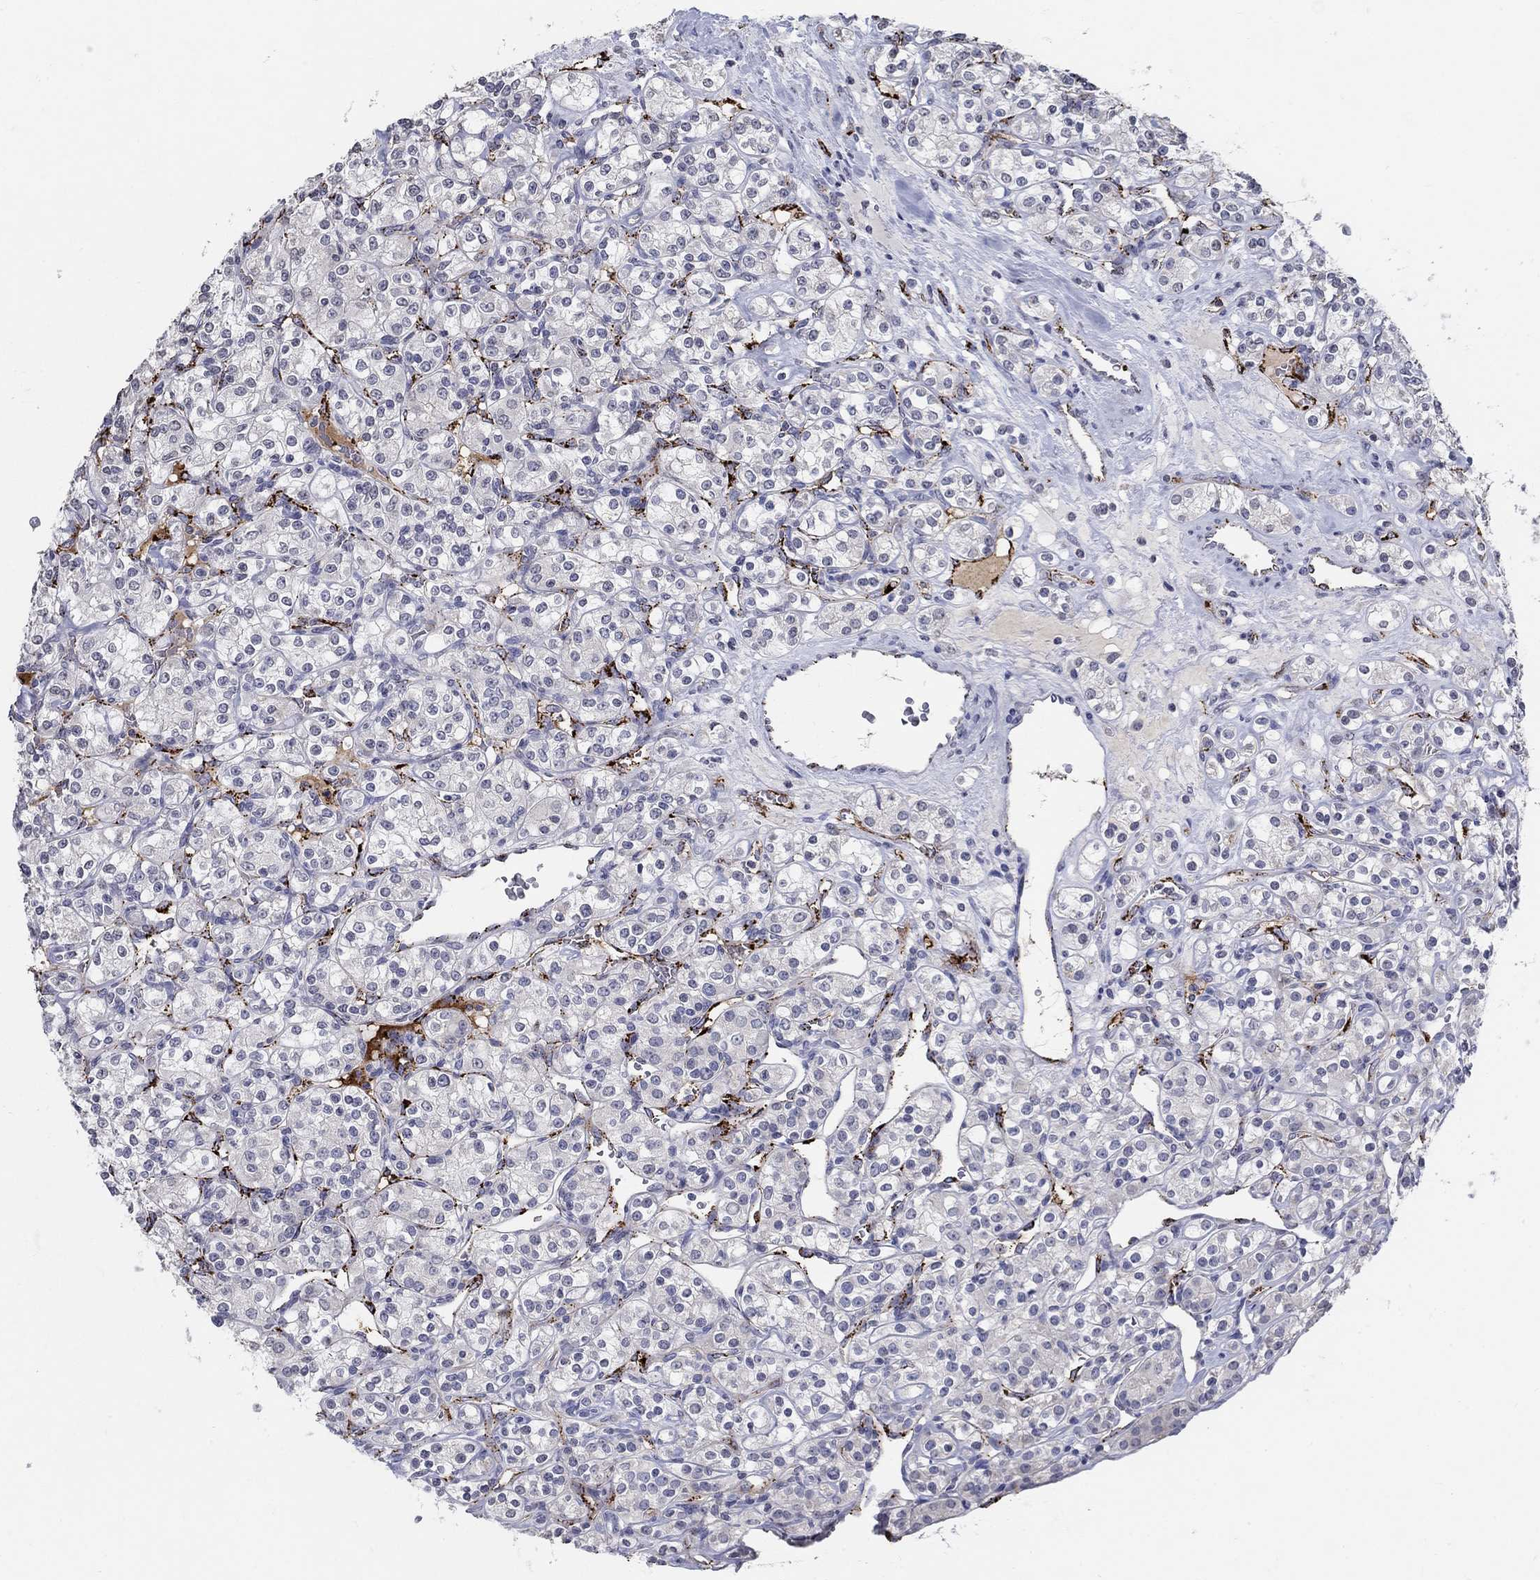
{"staining": {"intensity": "negative", "quantity": "none", "location": "none"}, "tissue": "renal cancer", "cell_type": "Tumor cells", "image_type": "cancer", "snomed": [{"axis": "morphology", "description": "Adenocarcinoma, NOS"}, {"axis": "topography", "description": "Kidney"}], "caption": "Micrograph shows no protein expression in tumor cells of renal cancer (adenocarcinoma) tissue.", "gene": "TINAG", "patient": {"sex": "male", "age": 77}}